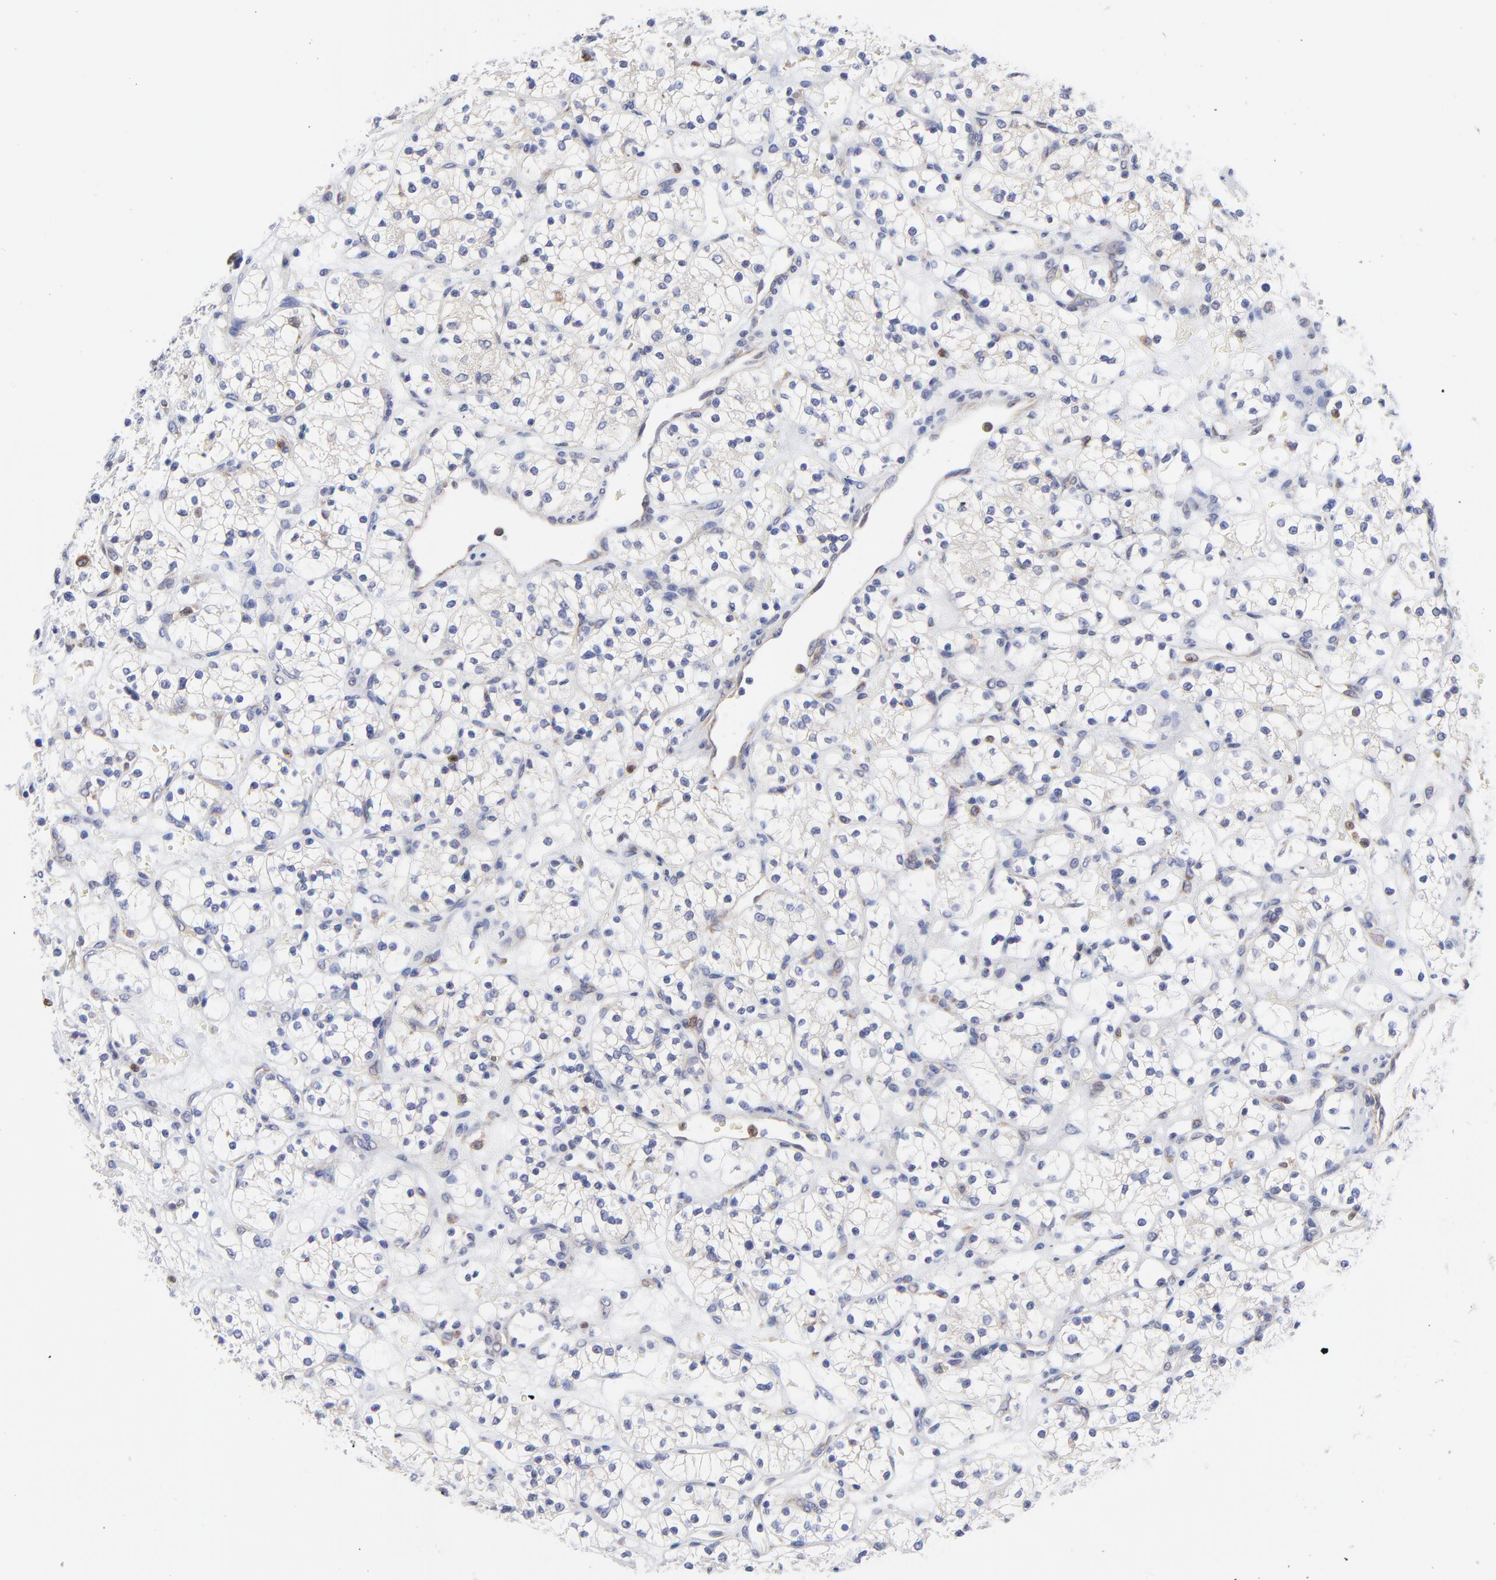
{"staining": {"intensity": "negative", "quantity": "none", "location": "none"}, "tissue": "renal cancer", "cell_type": "Tumor cells", "image_type": "cancer", "snomed": [{"axis": "morphology", "description": "Adenocarcinoma, NOS"}, {"axis": "topography", "description": "Kidney"}], "caption": "A photomicrograph of renal adenocarcinoma stained for a protein reveals no brown staining in tumor cells. Nuclei are stained in blue.", "gene": "MOSPD2", "patient": {"sex": "female", "age": 60}}